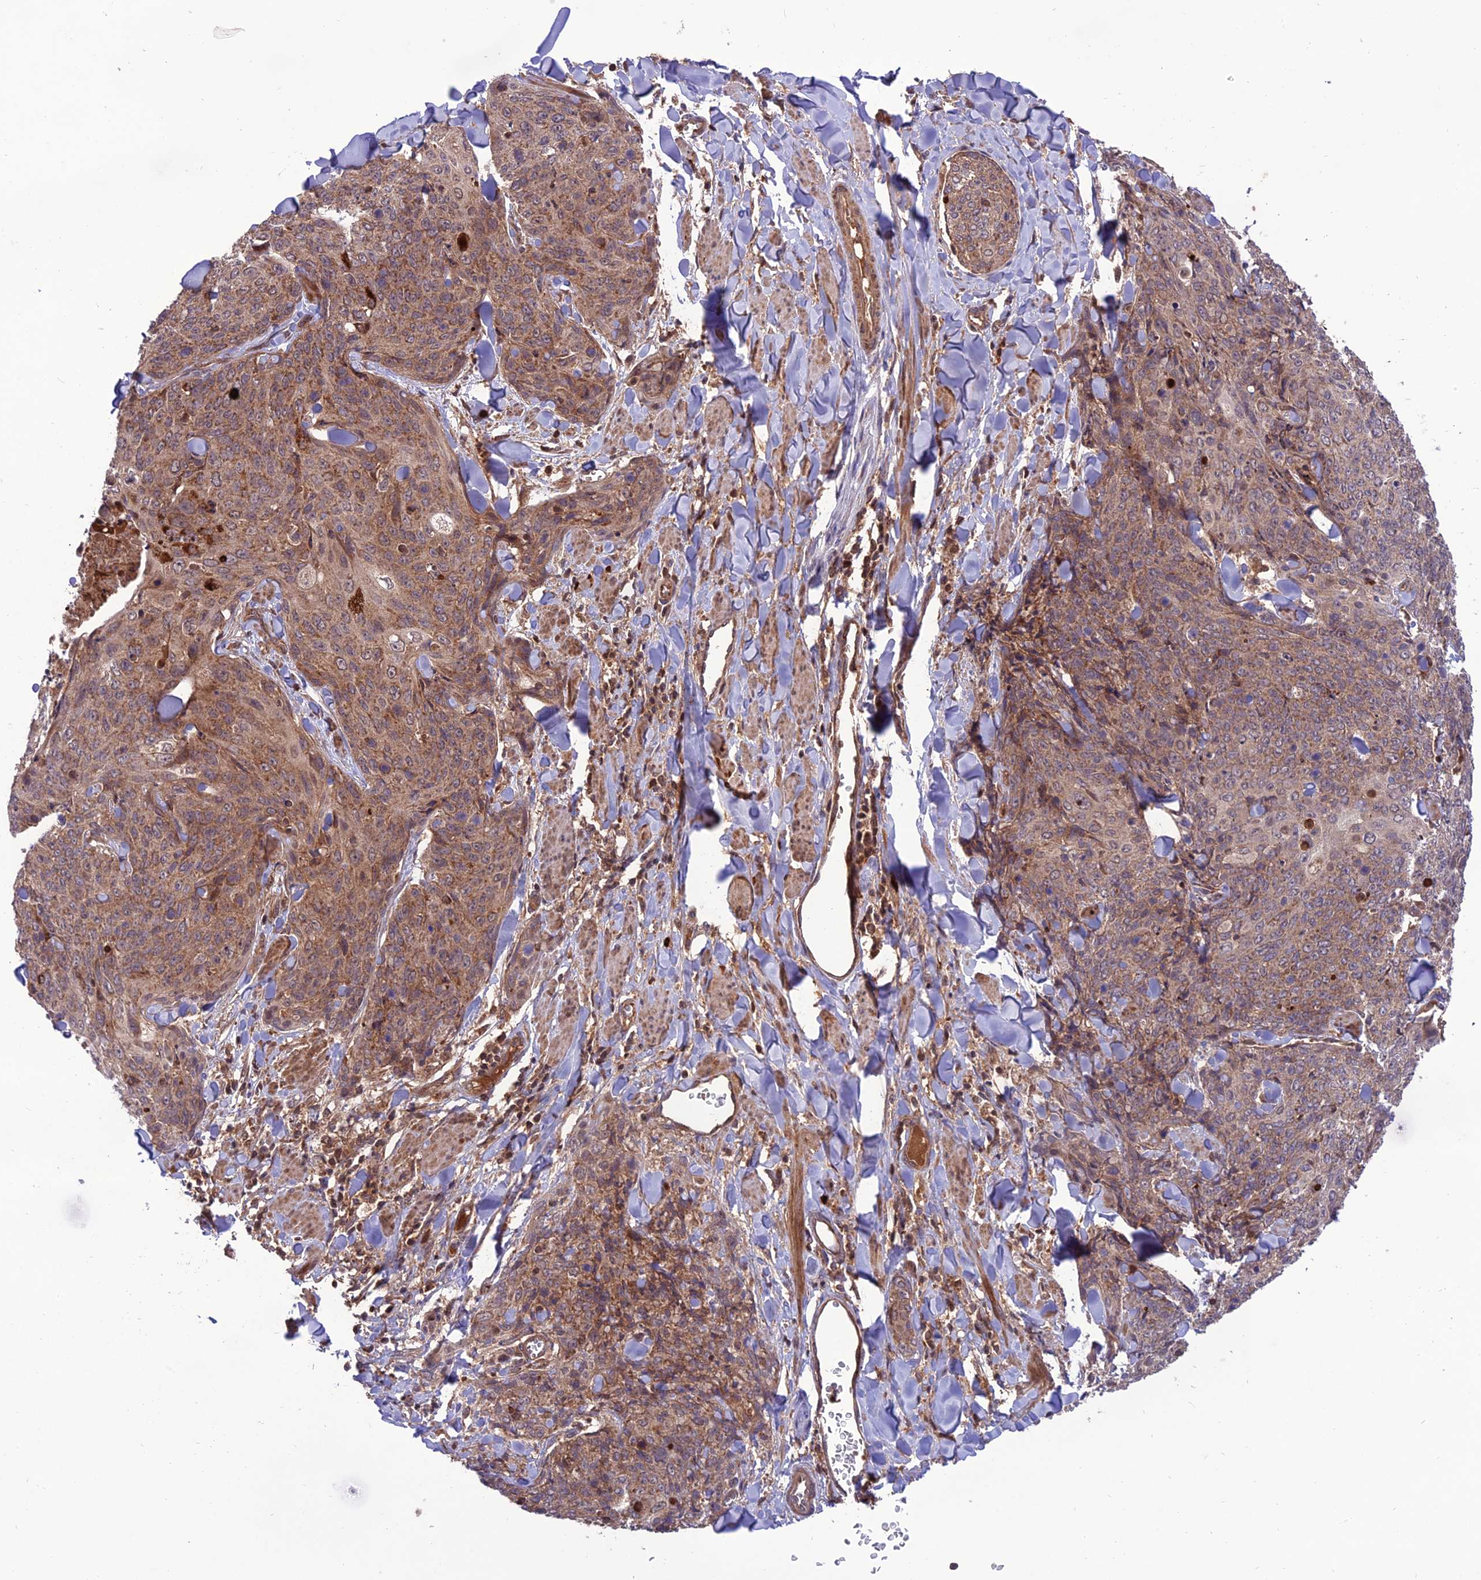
{"staining": {"intensity": "moderate", "quantity": ">75%", "location": "cytoplasmic/membranous"}, "tissue": "skin cancer", "cell_type": "Tumor cells", "image_type": "cancer", "snomed": [{"axis": "morphology", "description": "Squamous cell carcinoma, NOS"}, {"axis": "topography", "description": "Skin"}, {"axis": "topography", "description": "Vulva"}], "caption": "Immunohistochemistry micrograph of skin squamous cell carcinoma stained for a protein (brown), which shows medium levels of moderate cytoplasmic/membranous staining in approximately >75% of tumor cells.", "gene": "NDUFC1", "patient": {"sex": "female", "age": 85}}